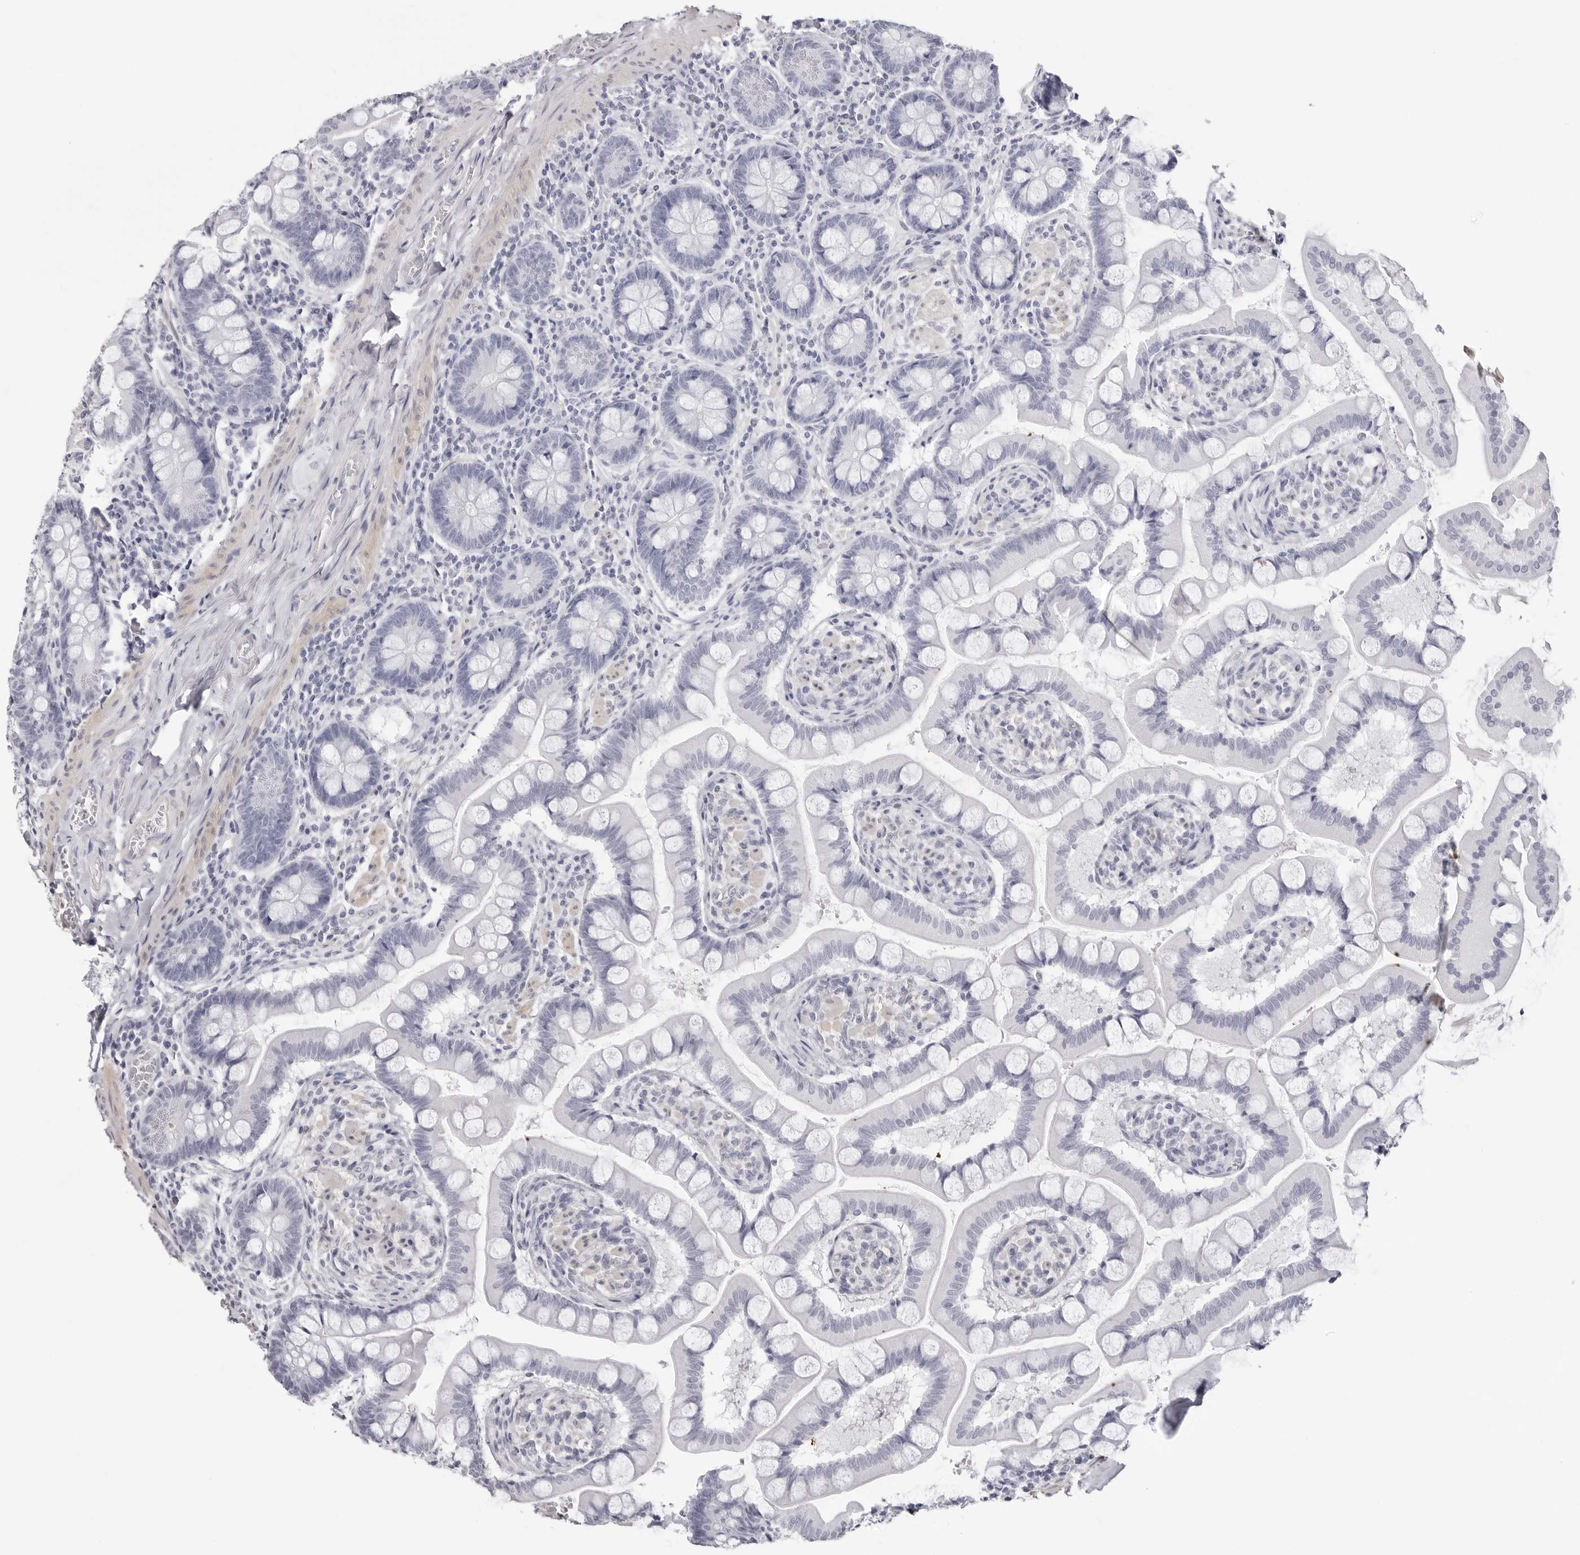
{"staining": {"intensity": "negative", "quantity": "none", "location": "none"}, "tissue": "small intestine", "cell_type": "Glandular cells", "image_type": "normal", "snomed": [{"axis": "morphology", "description": "Normal tissue, NOS"}, {"axis": "topography", "description": "Small intestine"}], "caption": "The photomicrograph reveals no significant staining in glandular cells of small intestine. Brightfield microscopy of immunohistochemistry stained with DAB (brown) and hematoxylin (blue), captured at high magnification.", "gene": "INSL3", "patient": {"sex": "male", "age": 41}}